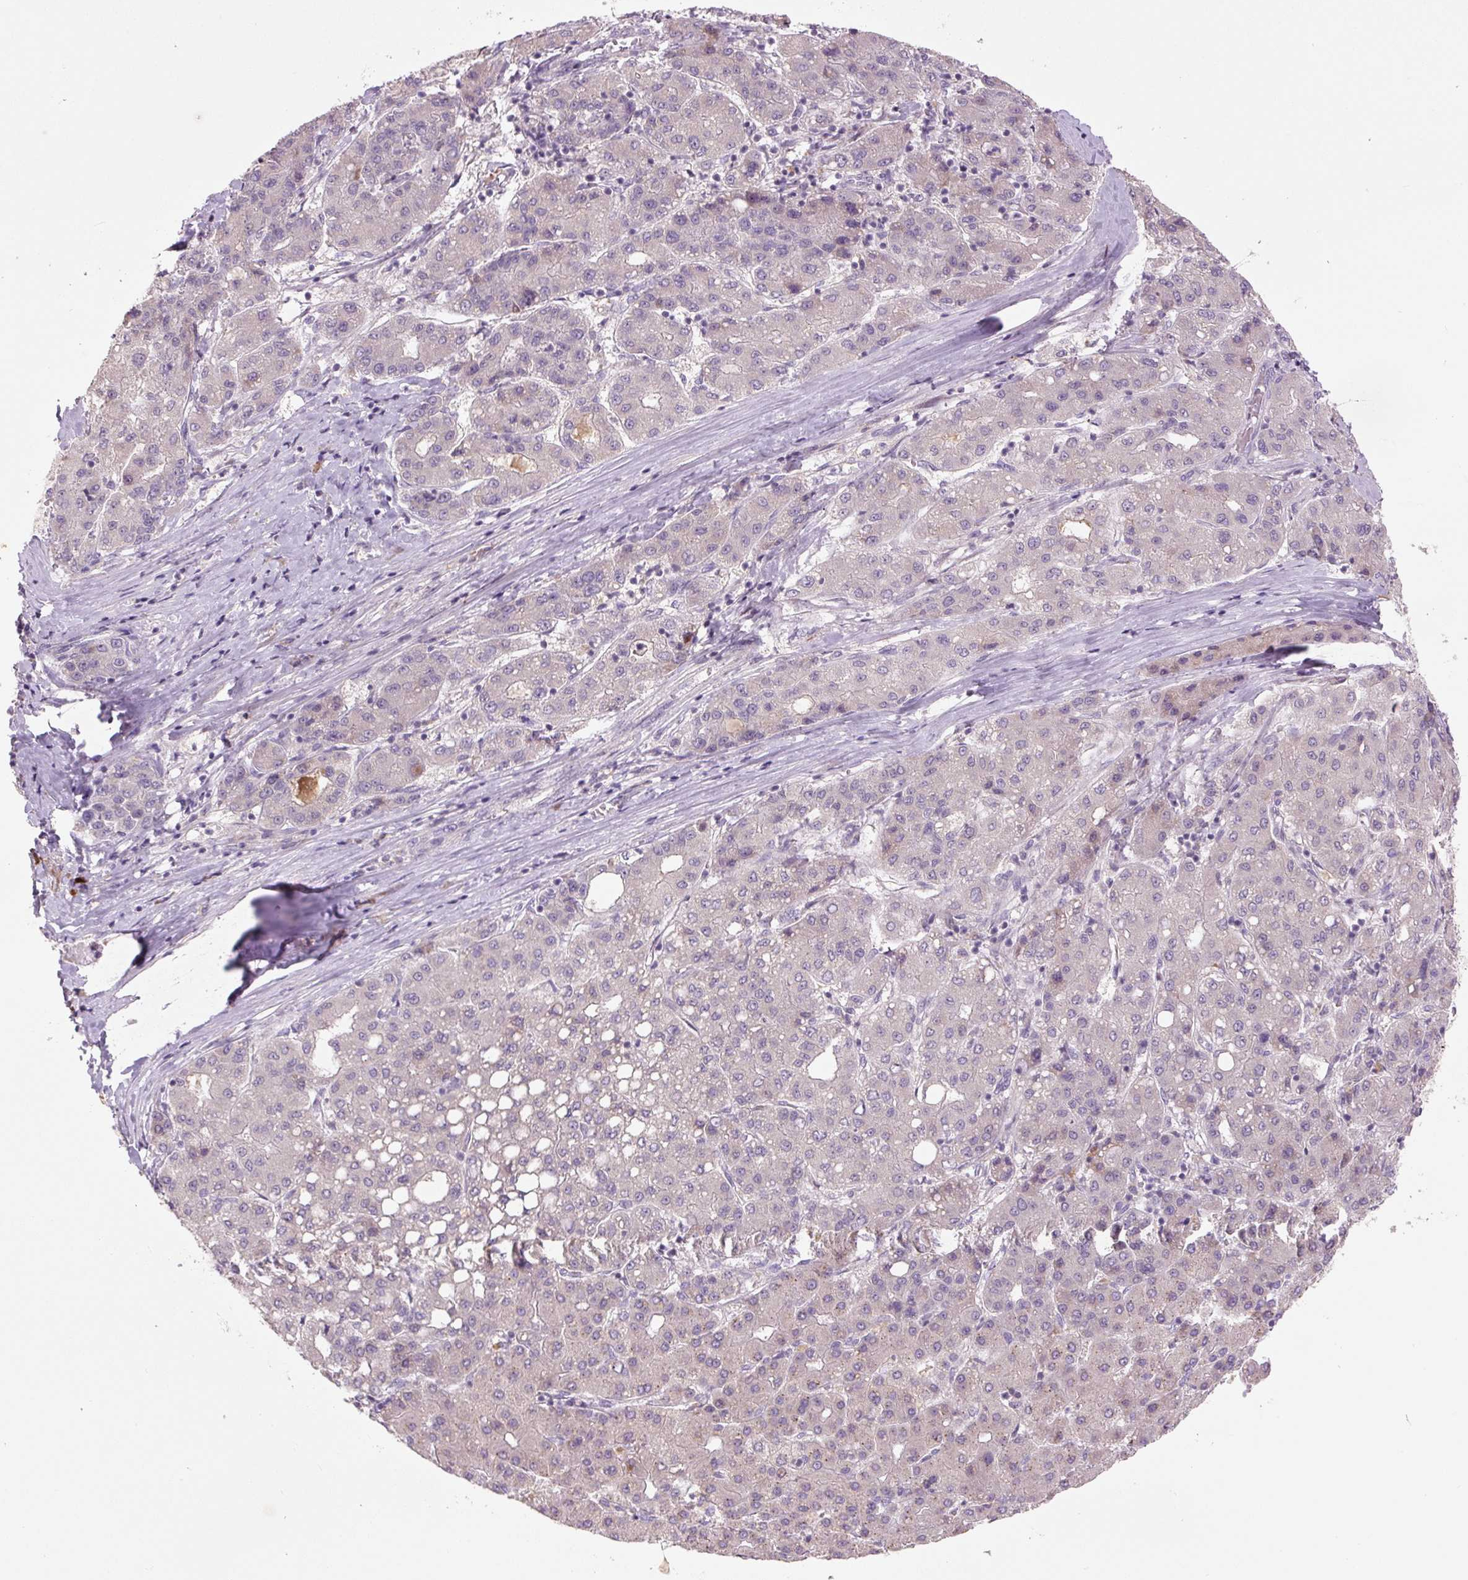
{"staining": {"intensity": "weak", "quantity": "<25%", "location": "cytoplasmic/membranous"}, "tissue": "liver cancer", "cell_type": "Tumor cells", "image_type": "cancer", "snomed": [{"axis": "morphology", "description": "Carcinoma, Hepatocellular, NOS"}, {"axis": "topography", "description": "Liver"}], "caption": "A photomicrograph of liver hepatocellular carcinoma stained for a protein displays no brown staining in tumor cells. (Stains: DAB (3,3'-diaminobenzidine) immunohistochemistry with hematoxylin counter stain, Microscopy: brightfield microscopy at high magnification).", "gene": "TMEM100", "patient": {"sex": "male", "age": 65}}